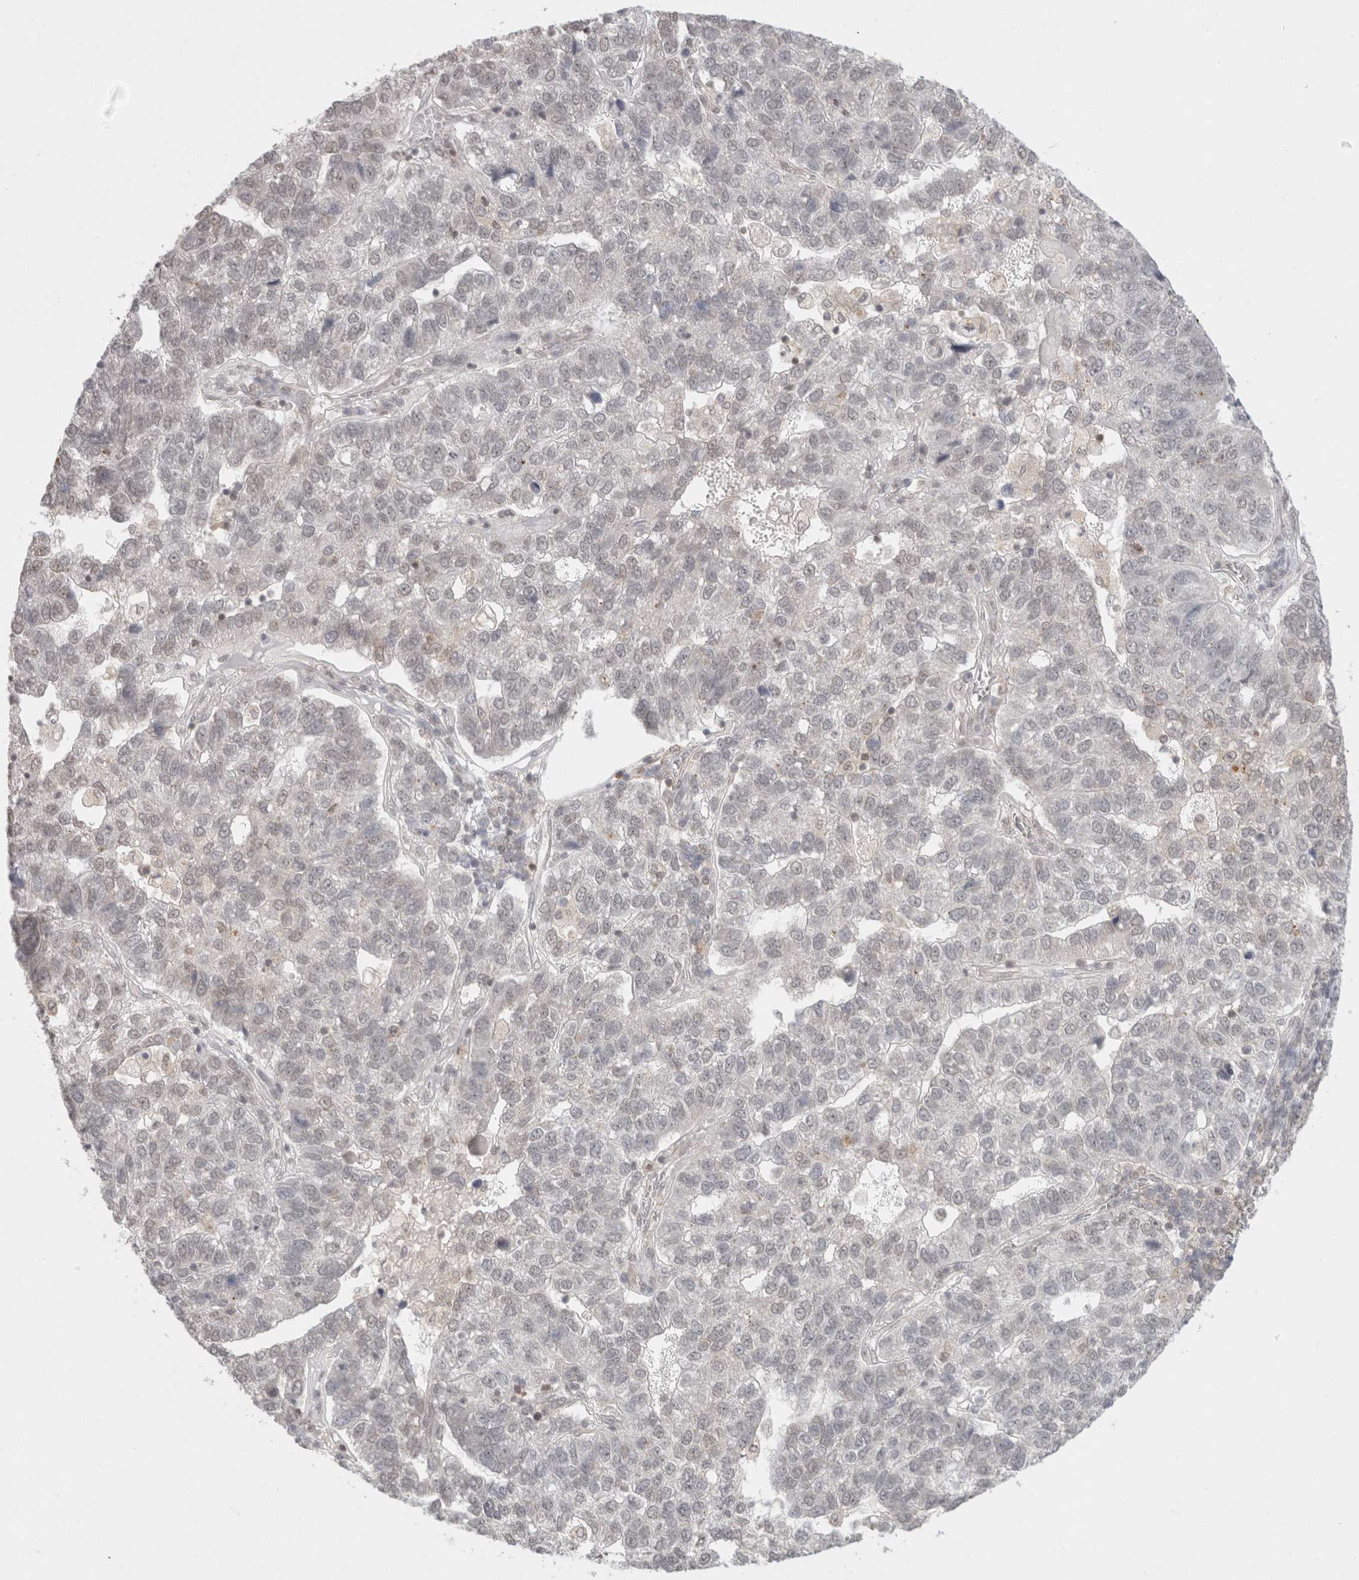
{"staining": {"intensity": "negative", "quantity": "none", "location": "none"}, "tissue": "pancreatic cancer", "cell_type": "Tumor cells", "image_type": "cancer", "snomed": [{"axis": "morphology", "description": "Adenocarcinoma, NOS"}, {"axis": "topography", "description": "Pancreas"}], "caption": "Micrograph shows no protein expression in tumor cells of pancreatic cancer (adenocarcinoma) tissue. (DAB immunohistochemistry with hematoxylin counter stain).", "gene": "FBXO42", "patient": {"sex": "female", "age": 61}}